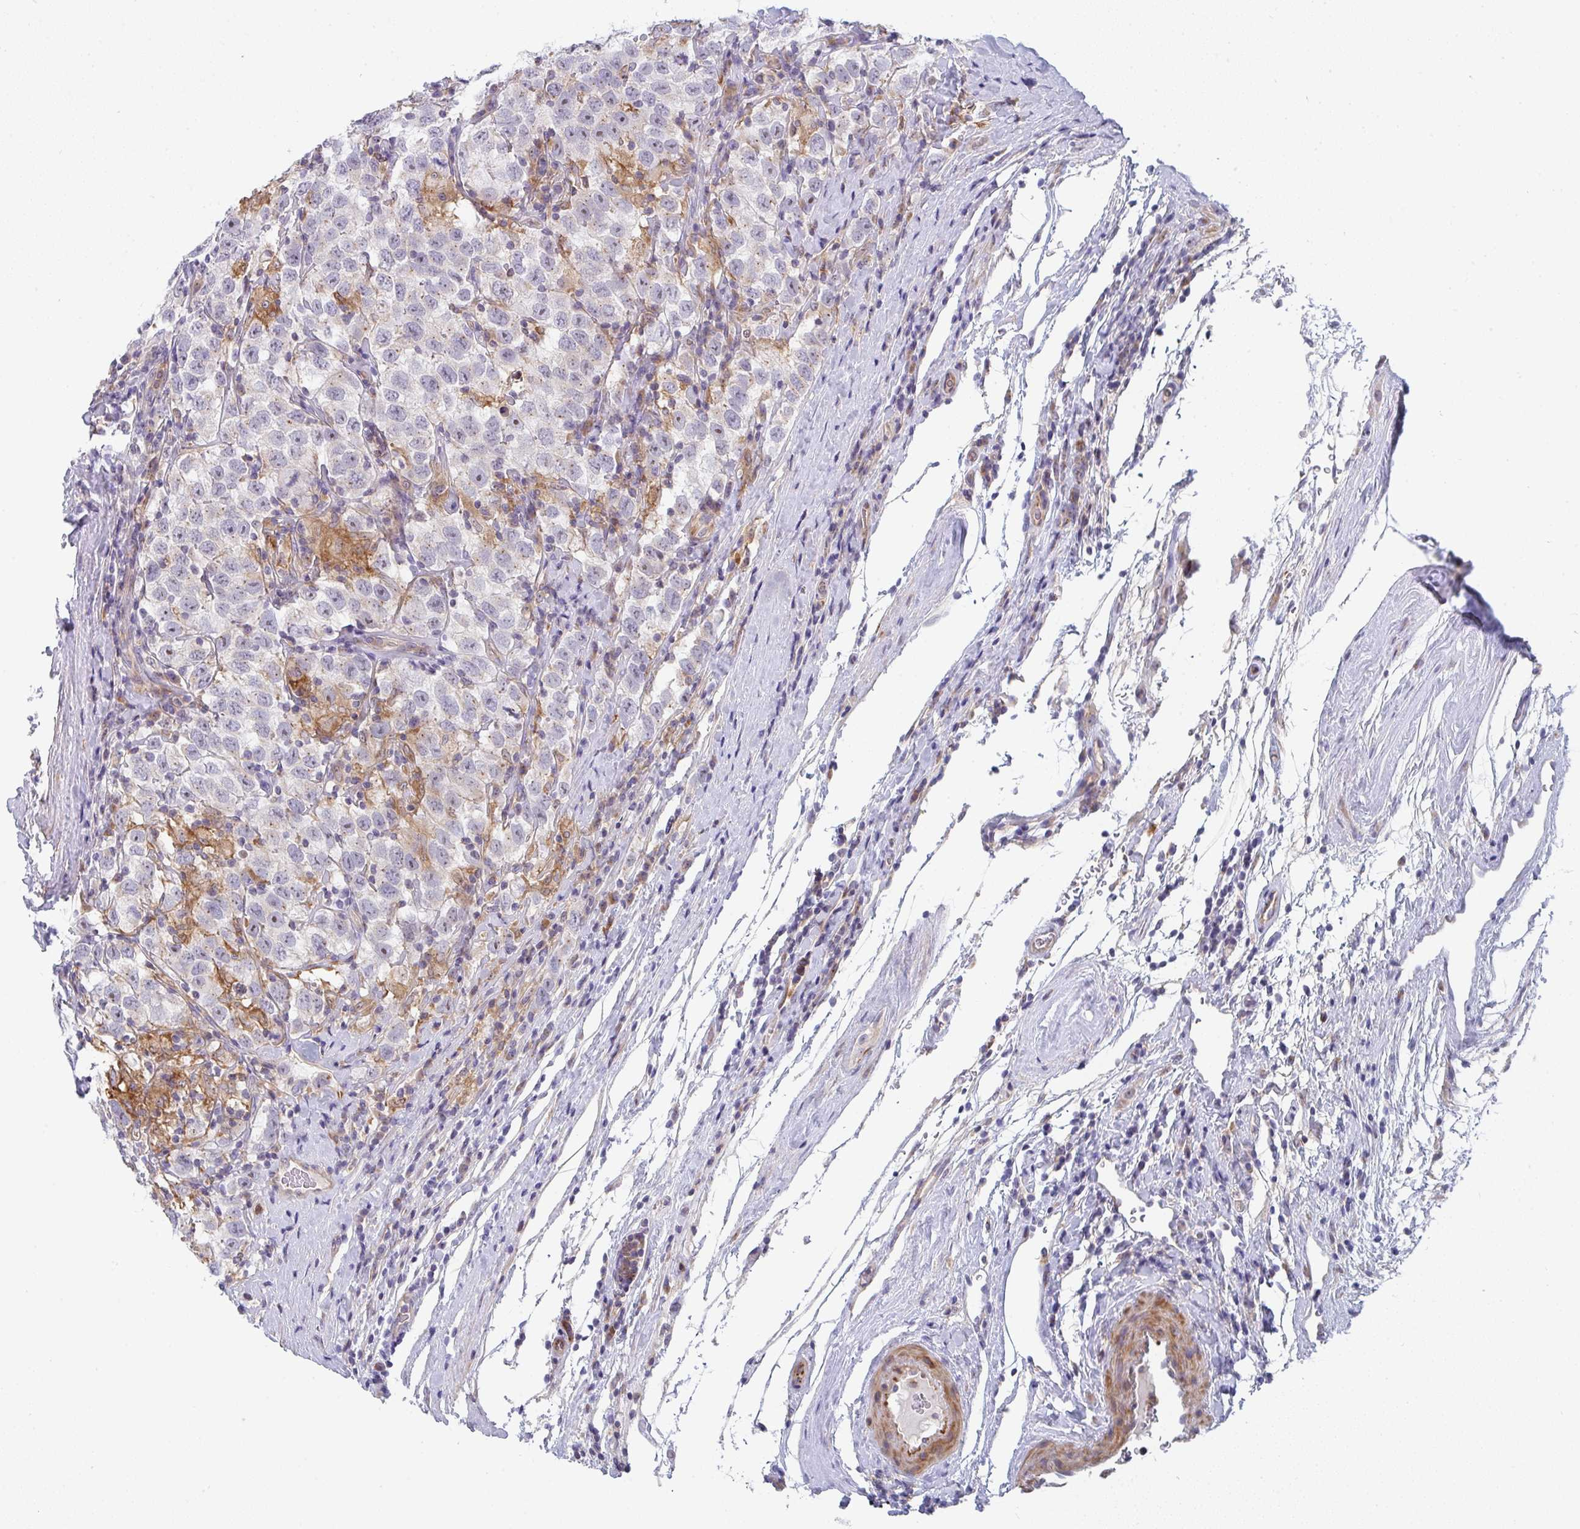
{"staining": {"intensity": "negative", "quantity": "none", "location": "none"}, "tissue": "testis cancer", "cell_type": "Tumor cells", "image_type": "cancer", "snomed": [{"axis": "morphology", "description": "Seminoma, NOS"}, {"axis": "topography", "description": "Testis"}], "caption": "The micrograph reveals no staining of tumor cells in testis cancer (seminoma). (DAB immunohistochemistry with hematoxylin counter stain).", "gene": "KLHL33", "patient": {"sex": "male", "age": 41}}